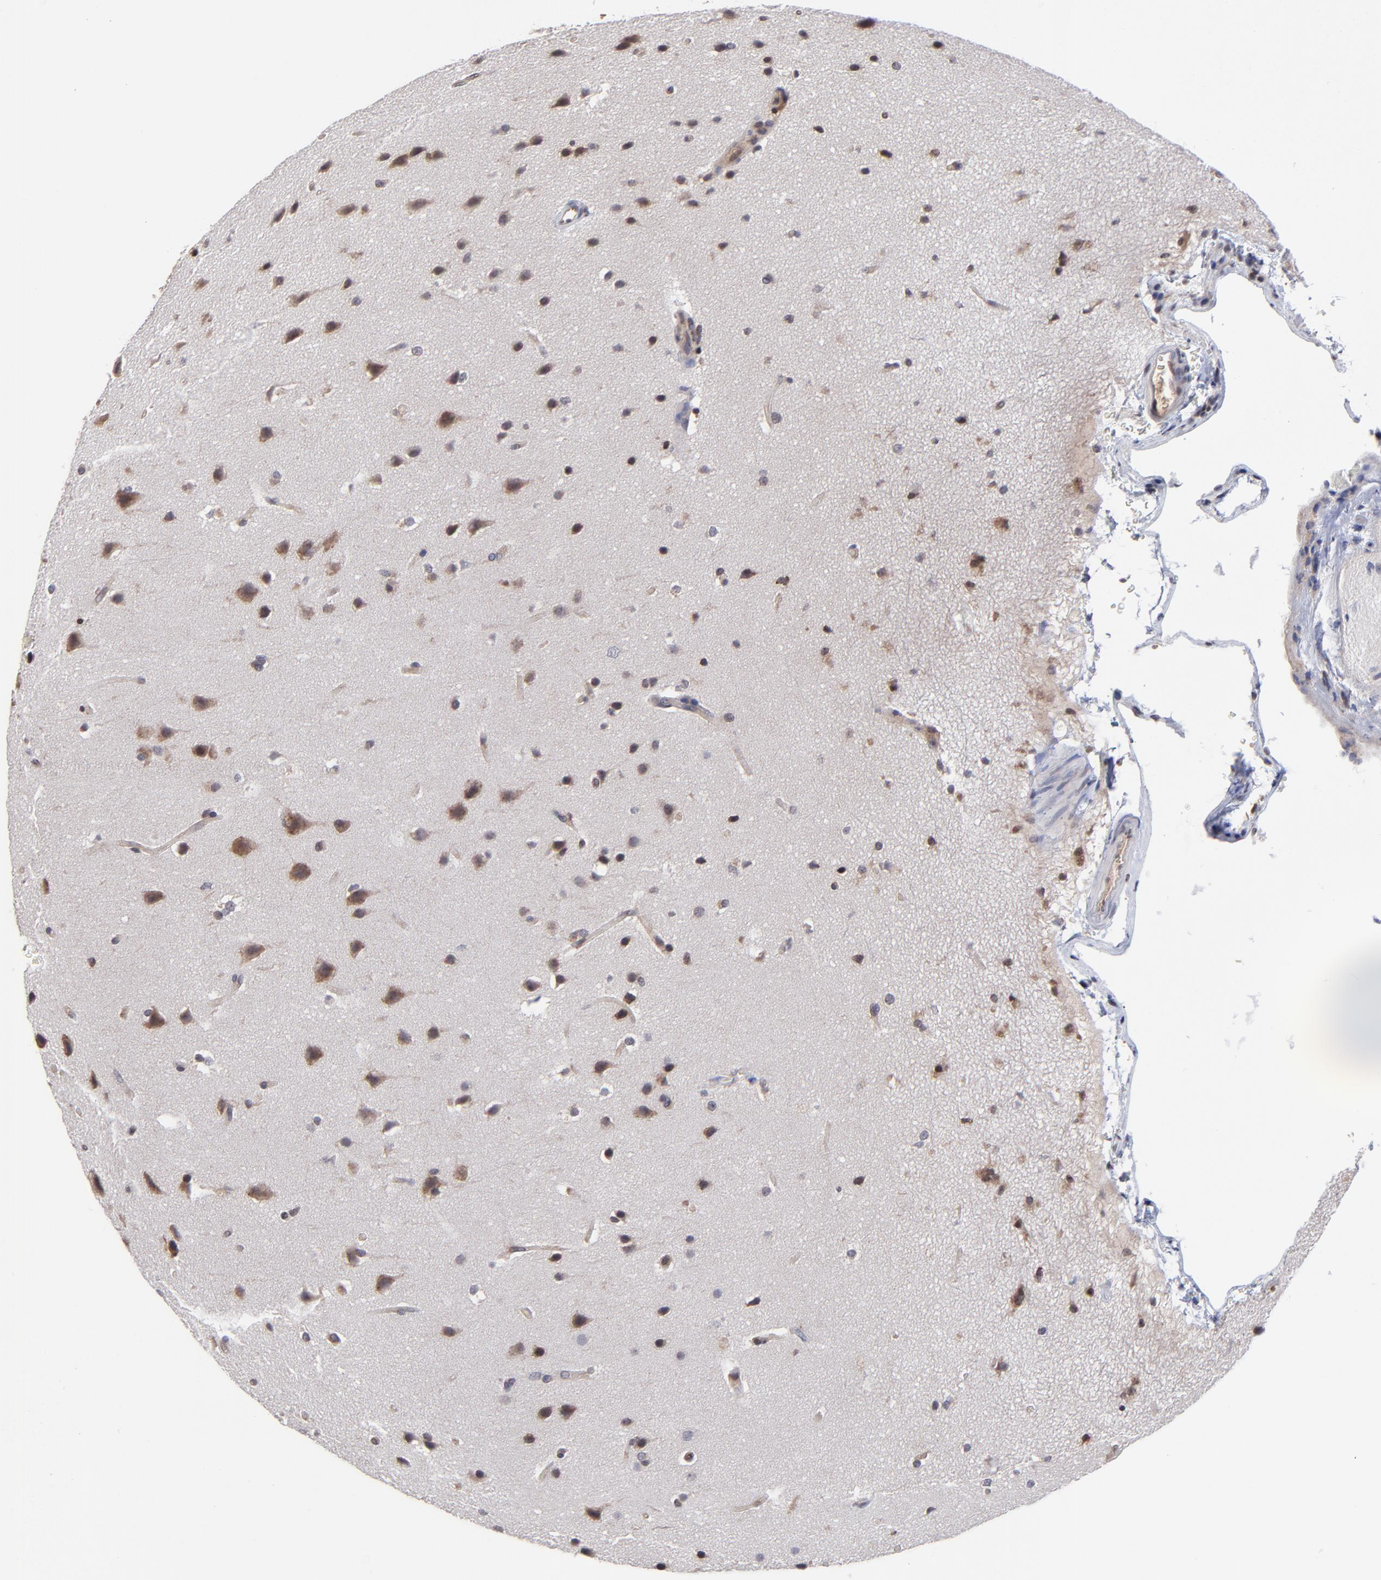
{"staining": {"intensity": "moderate", "quantity": "25%-75%", "location": "cytoplasmic/membranous"}, "tissue": "glioma", "cell_type": "Tumor cells", "image_type": "cancer", "snomed": [{"axis": "morphology", "description": "Glioma, malignant, Low grade"}, {"axis": "topography", "description": "Cerebral cortex"}], "caption": "This is a micrograph of immunohistochemistry (IHC) staining of malignant glioma (low-grade), which shows moderate staining in the cytoplasmic/membranous of tumor cells.", "gene": "UBE2L6", "patient": {"sex": "female", "age": 47}}